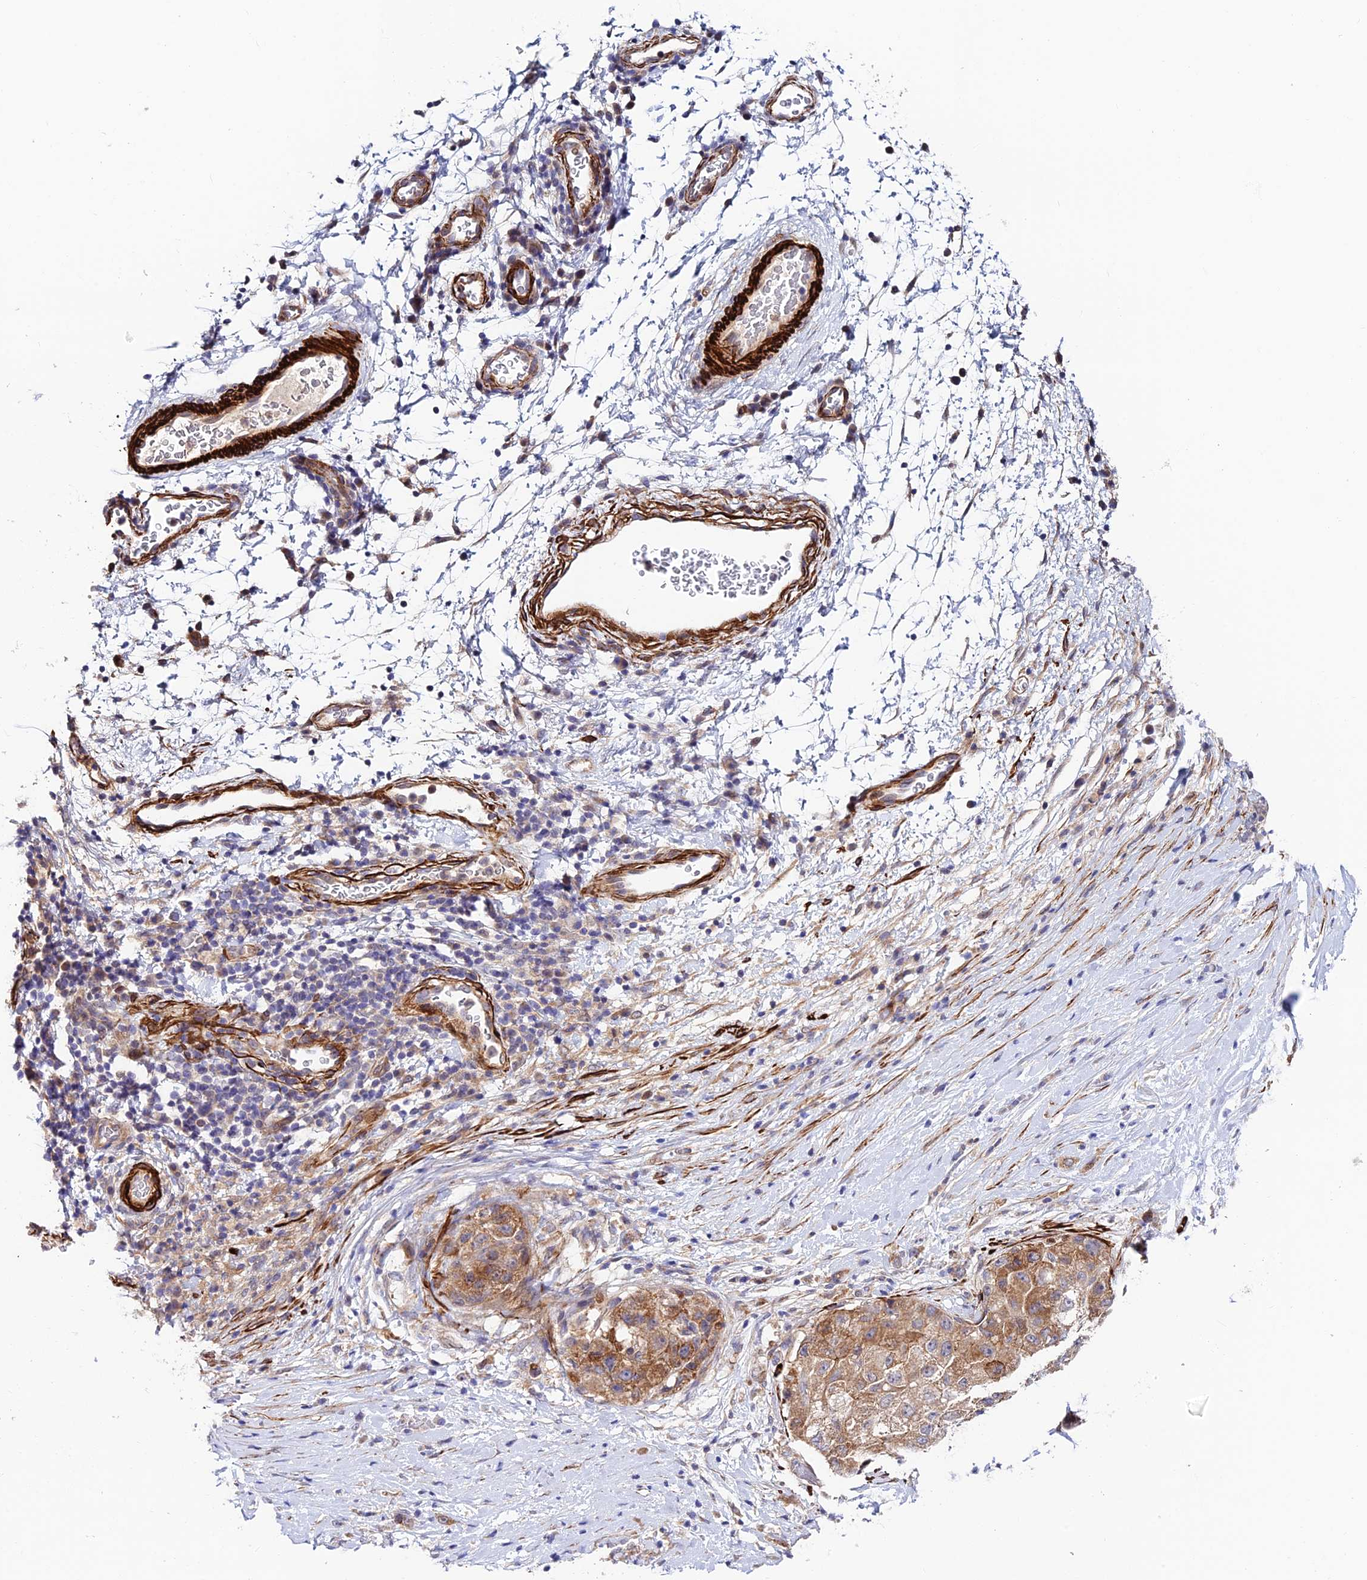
{"staining": {"intensity": "moderate", "quantity": ">75%", "location": "cytoplasmic/membranous"}, "tissue": "liver cancer", "cell_type": "Tumor cells", "image_type": "cancer", "snomed": [{"axis": "morphology", "description": "Carcinoma, Hepatocellular, NOS"}, {"axis": "topography", "description": "Liver"}], "caption": "Immunohistochemistry image of neoplastic tissue: liver cancer (hepatocellular carcinoma) stained using IHC reveals medium levels of moderate protein expression localized specifically in the cytoplasmic/membranous of tumor cells, appearing as a cytoplasmic/membranous brown color.", "gene": "ANKRD50", "patient": {"sex": "male", "age": 80}}